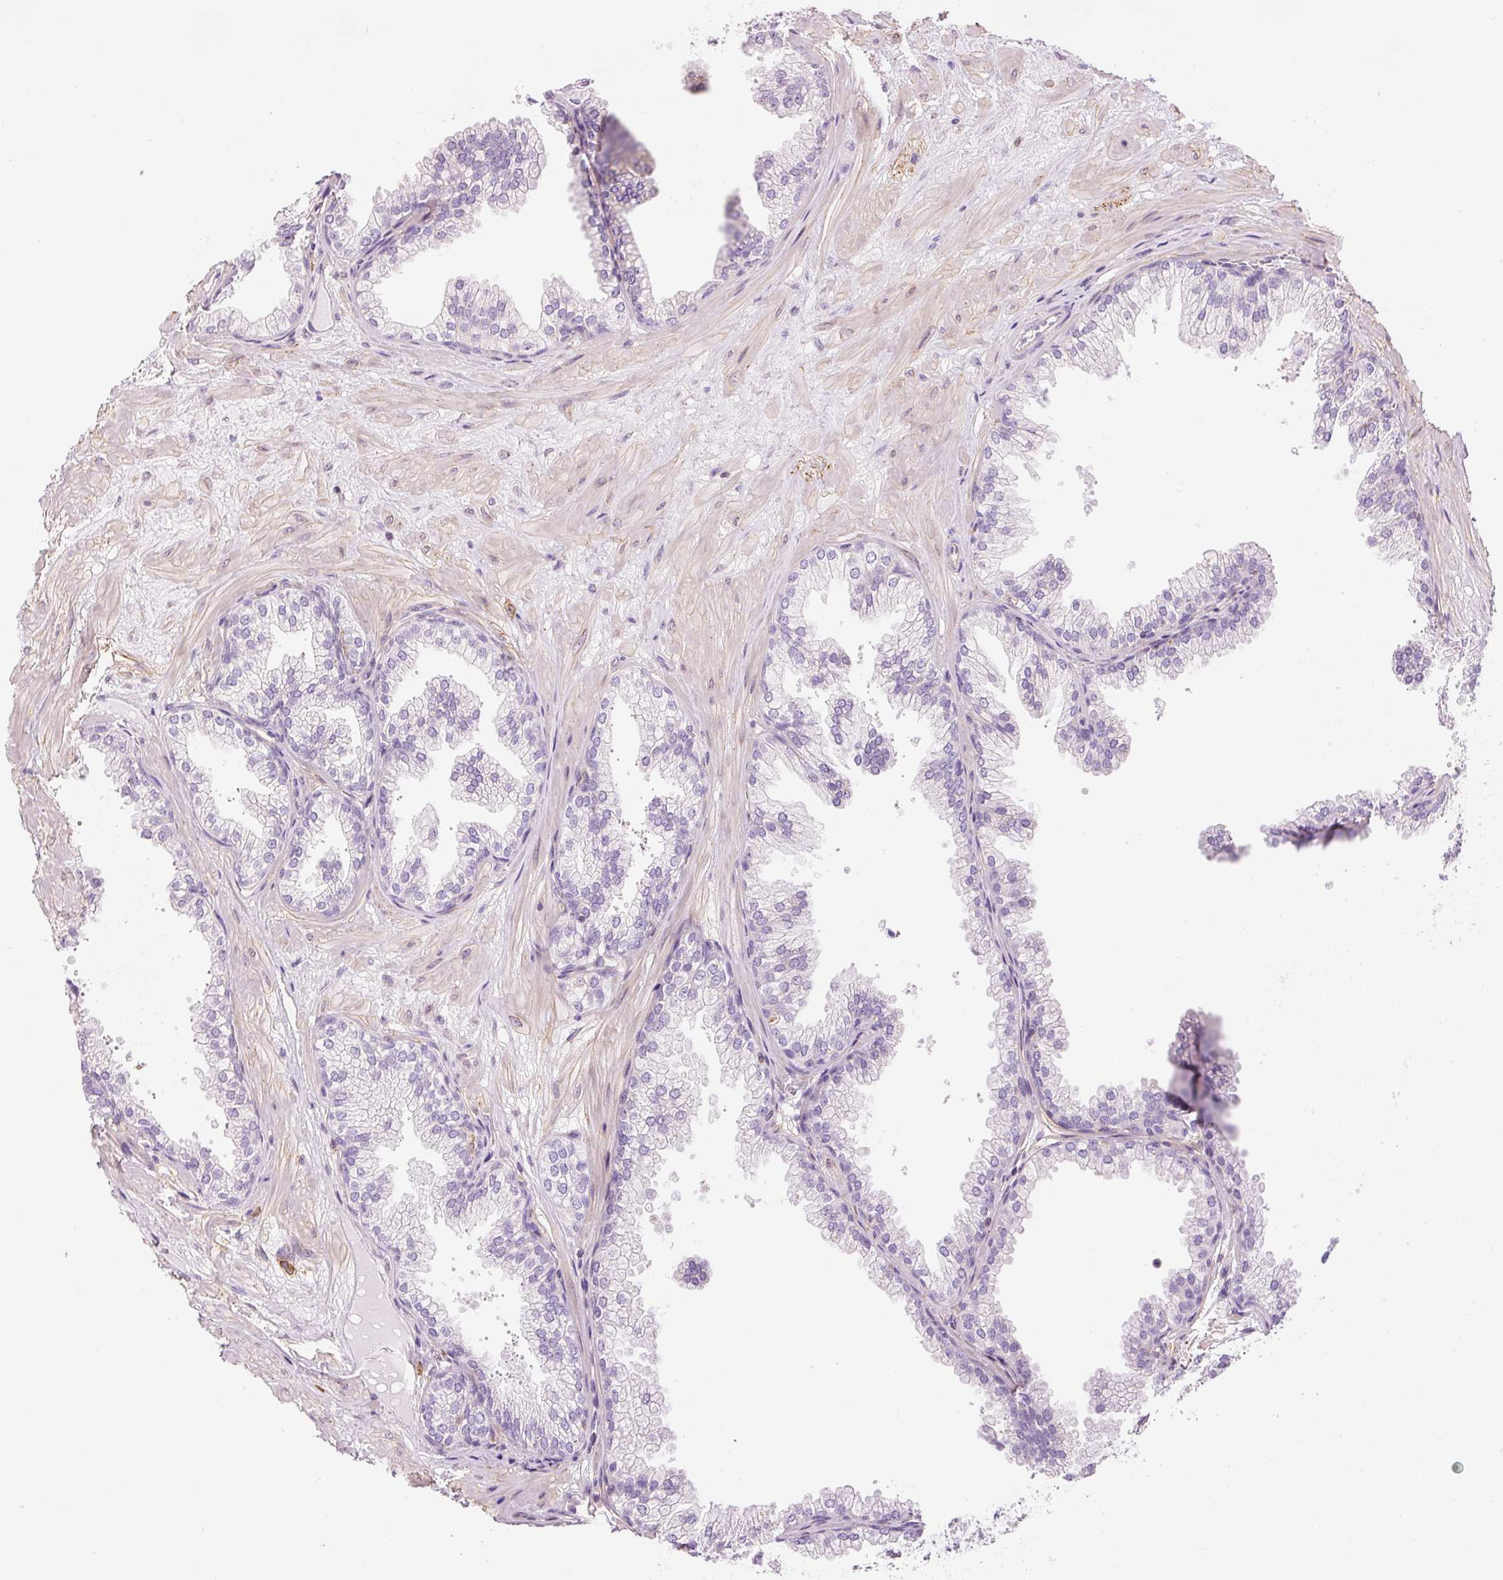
{"staining": {"intensity": "negative", "quantity": "none", "location": "none"}, "tissue": "prostate", "cell_type": "Glandular cells", "image_type": "normal", "snomed": [{"axis": "morphology", "description": "Normal tissue, NOS"}, {"axis": "topography", "description": "Prostate"}], "caption": "The photomicrograph exhibits no staining of glandular cells in benign prostate. (DAB immunohistochemistry (IHC), high magnification).", "gene": "DOK6", "patient": {"sex": "male", "age": 37}}